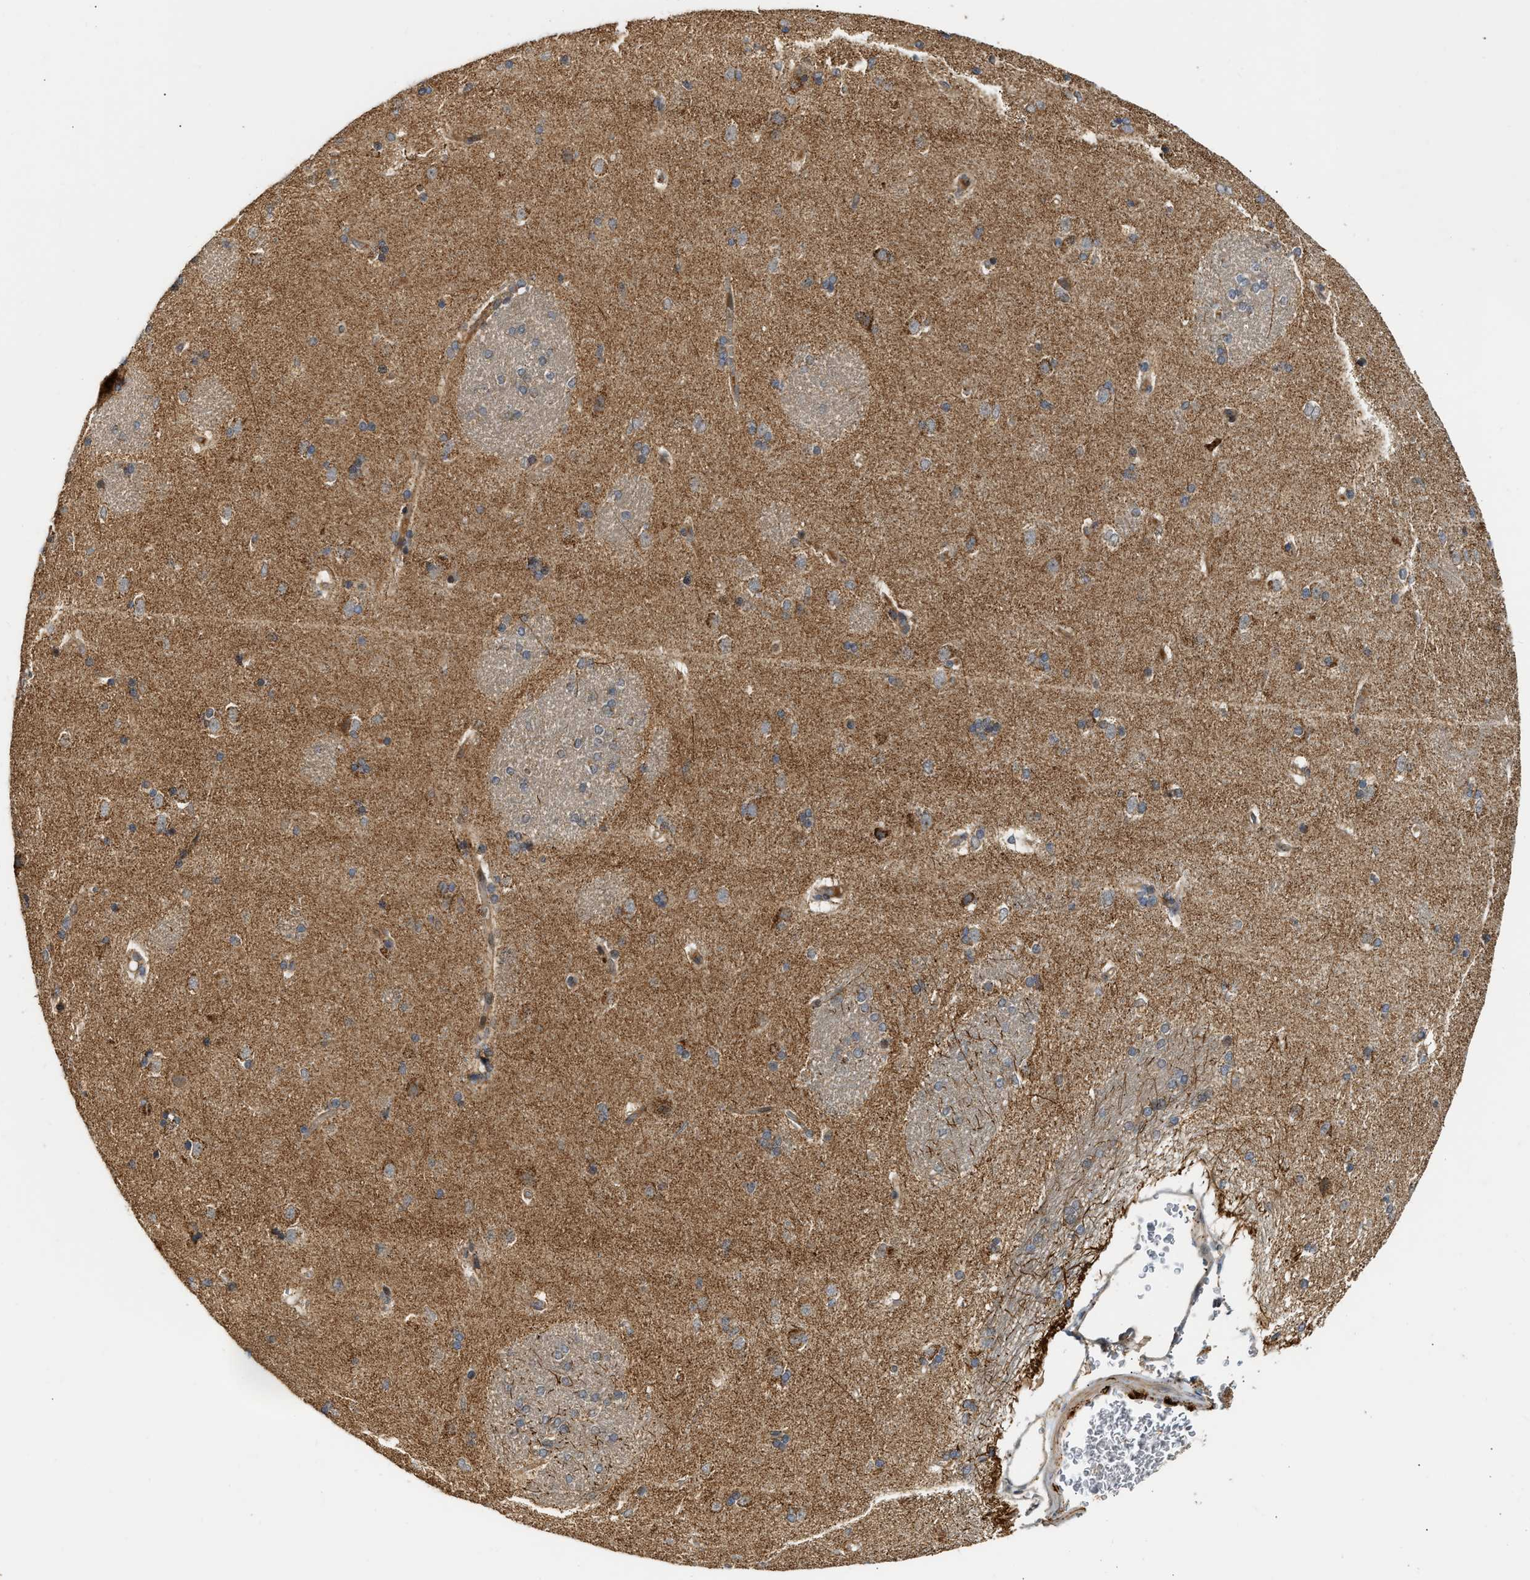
{"staining": {"intensity": "moderate", "quantity": "<25%", "location": "cytoplasmic/membranous"}, "tissue": "caudate", "cell_type": "Glial cells", "image_type": "normal", "snomed": [{"axis": "morphology", "description": "Normal tissue, NOS"}, {"axis": "topography", "description": "Lateral ventricle wall"}], "caption": "Immunohistochemistry (IHC) of unremarkable human caudate reveals low levels of moderate cytoplasmic/membranous staining in approximately <25% of glial cells.", "gene": "EXTL2", "patient": {"sex": "female", "age": 19}}